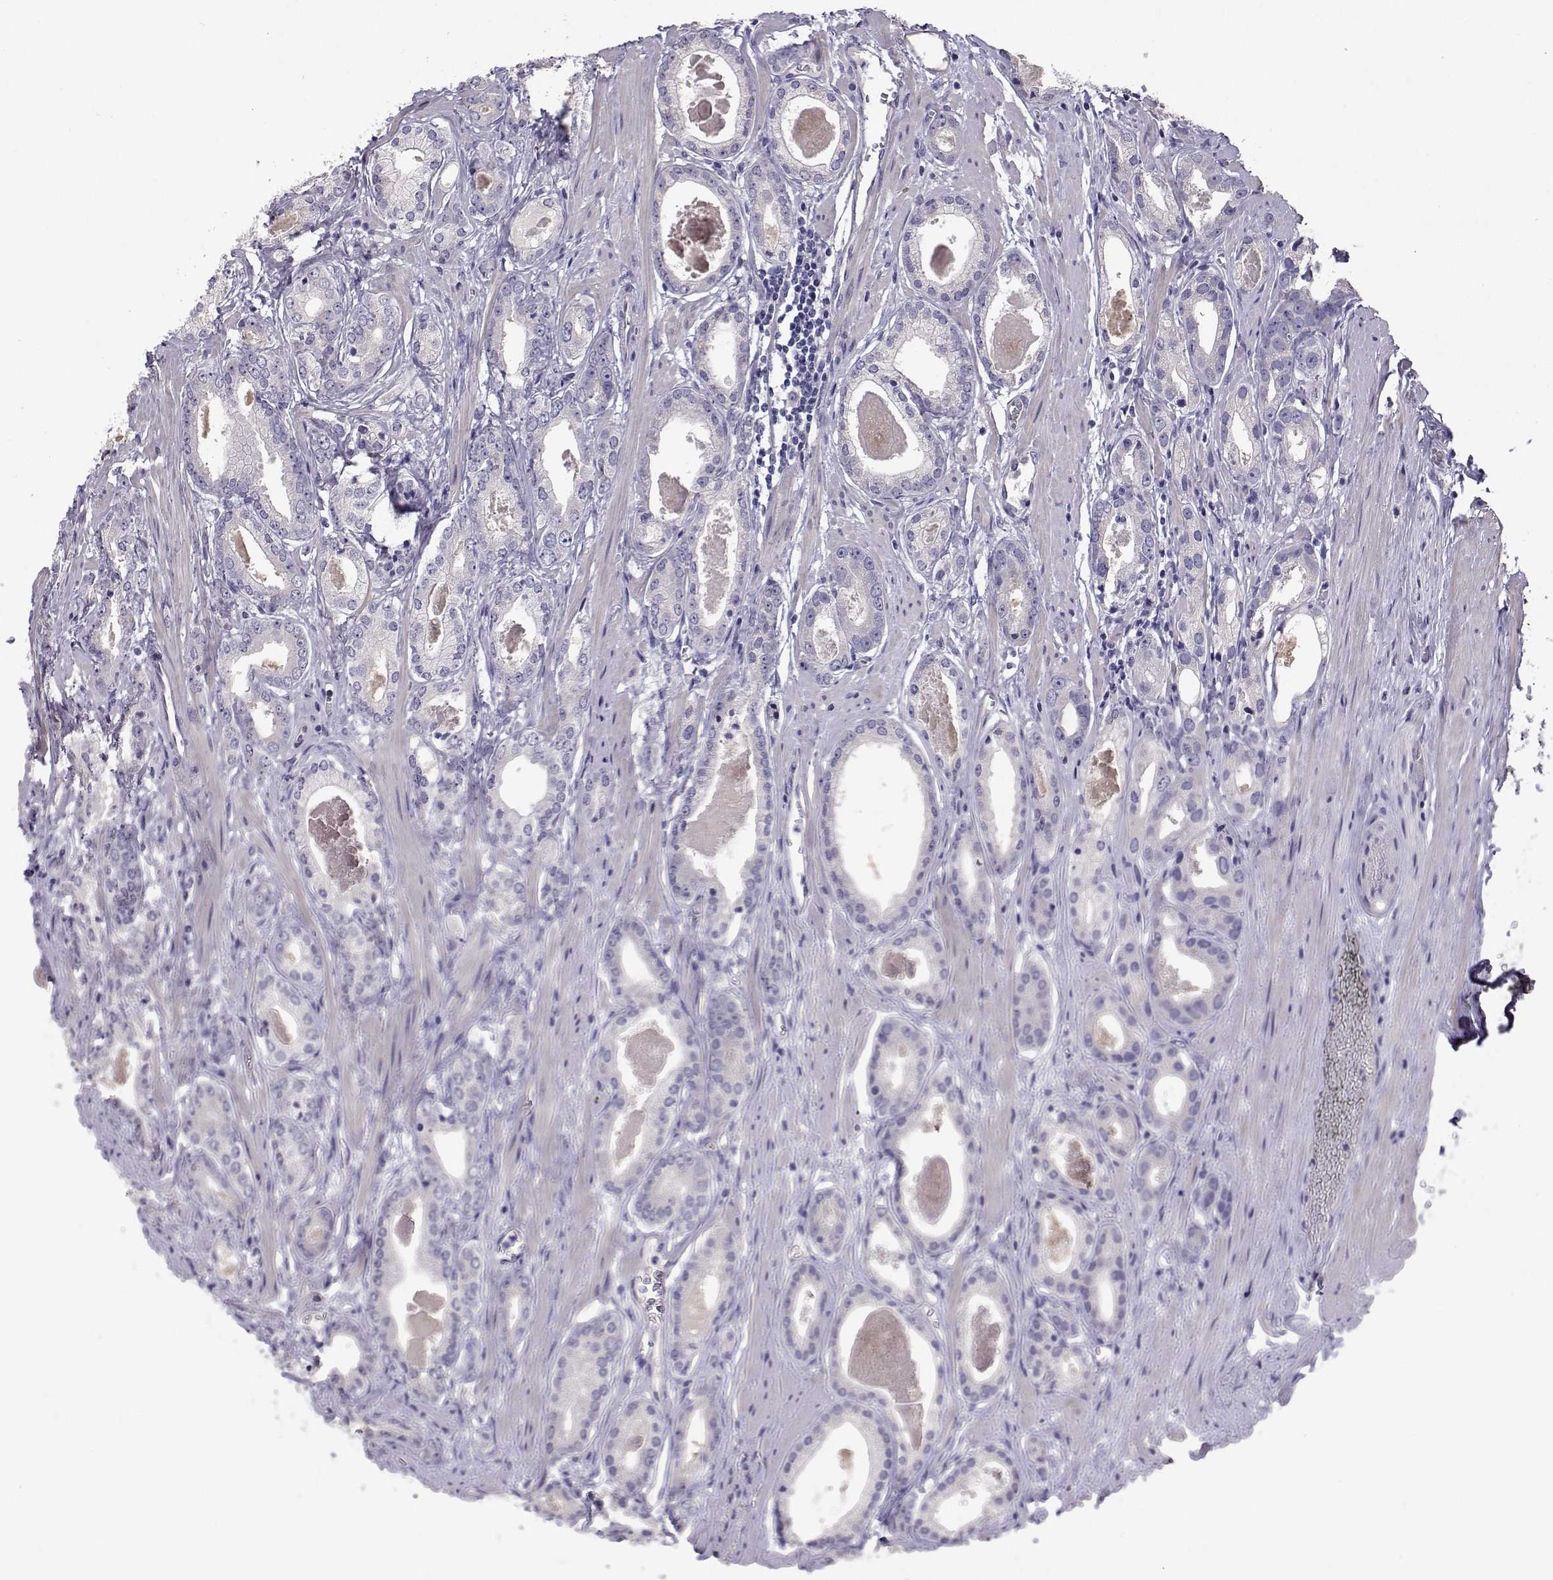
{"staining": {"intensity": "negative", "quantity": "none", "location": "none"}, "tissue": "prostate cancer", "cell_type": "Tumor cells", "image_type": "cancer", "snomed": [{"axis": "morphology", "description": "Adenocarcinoma, NOS"}, {"axis": "morphology", "description": "Adenocarcinoma, Low grade"}, {"axis": "topography", "description": "Prostate"}], "caption": "High power microscopy image of an IHC histopathology image of prostate cancer, revealing no significant staining in tumor cells.", "gene": "ANKRD65", "patient": {"sex": "male", "age": 64}}